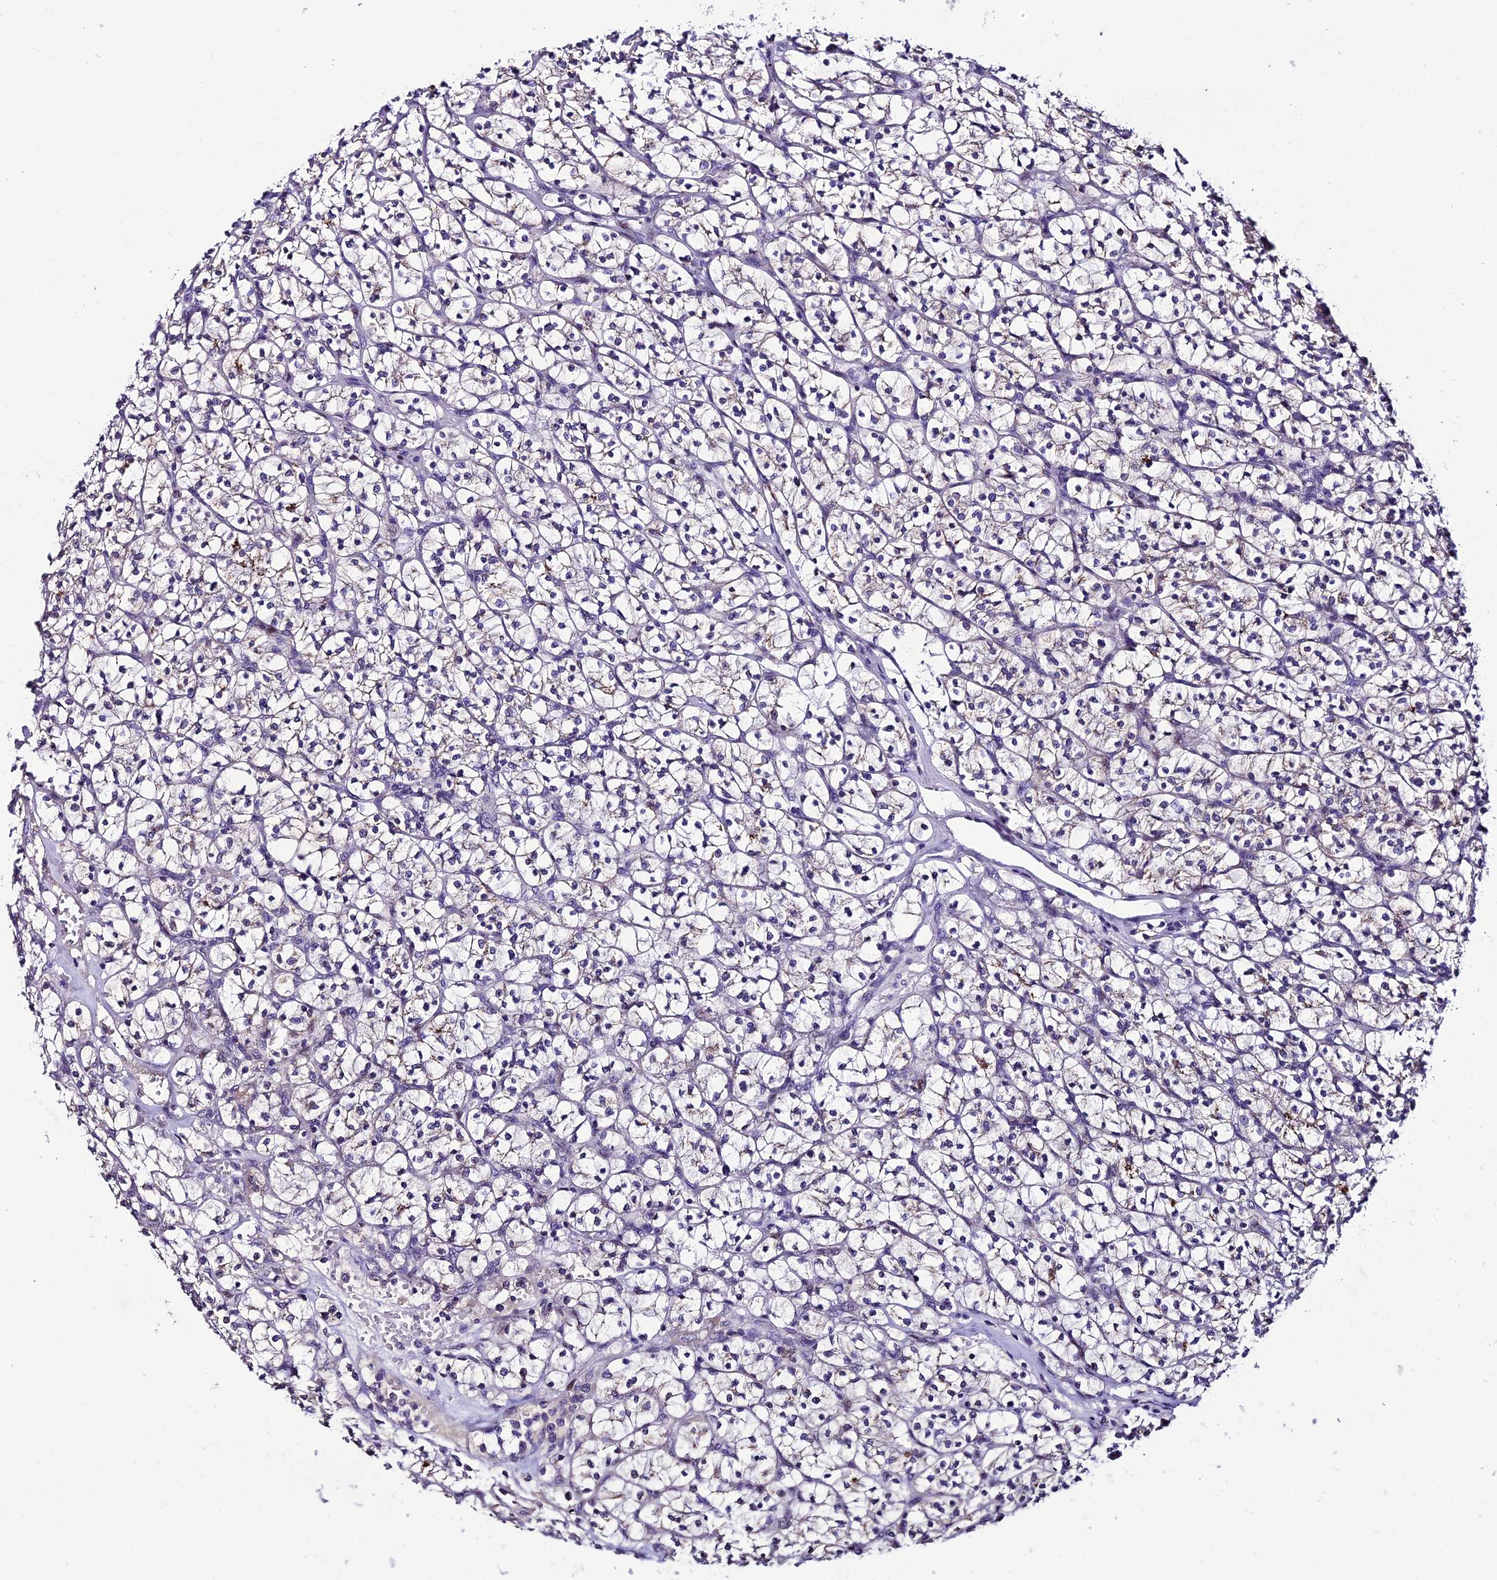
{"staining": {"intensity": "weak", "quantity": "<25%", "location": "cytoplasmic/membranous"}, "tissue": "renal cancer", "cell_type": "Tumor cells", "image_type": "cancer", "snomed": [{"axis": "morphology", "description": "Adenocarcinoma, NOS"}, {"axis": "topography", "description": "Kidney"}], "caption": "A high-resolution photomicrograph shows IHC staining of renal cancer, which exhibits no significant positivity in tumor cells.", "gene": "SLC10A1", "patient": {"sex": "female", "age": 64}}